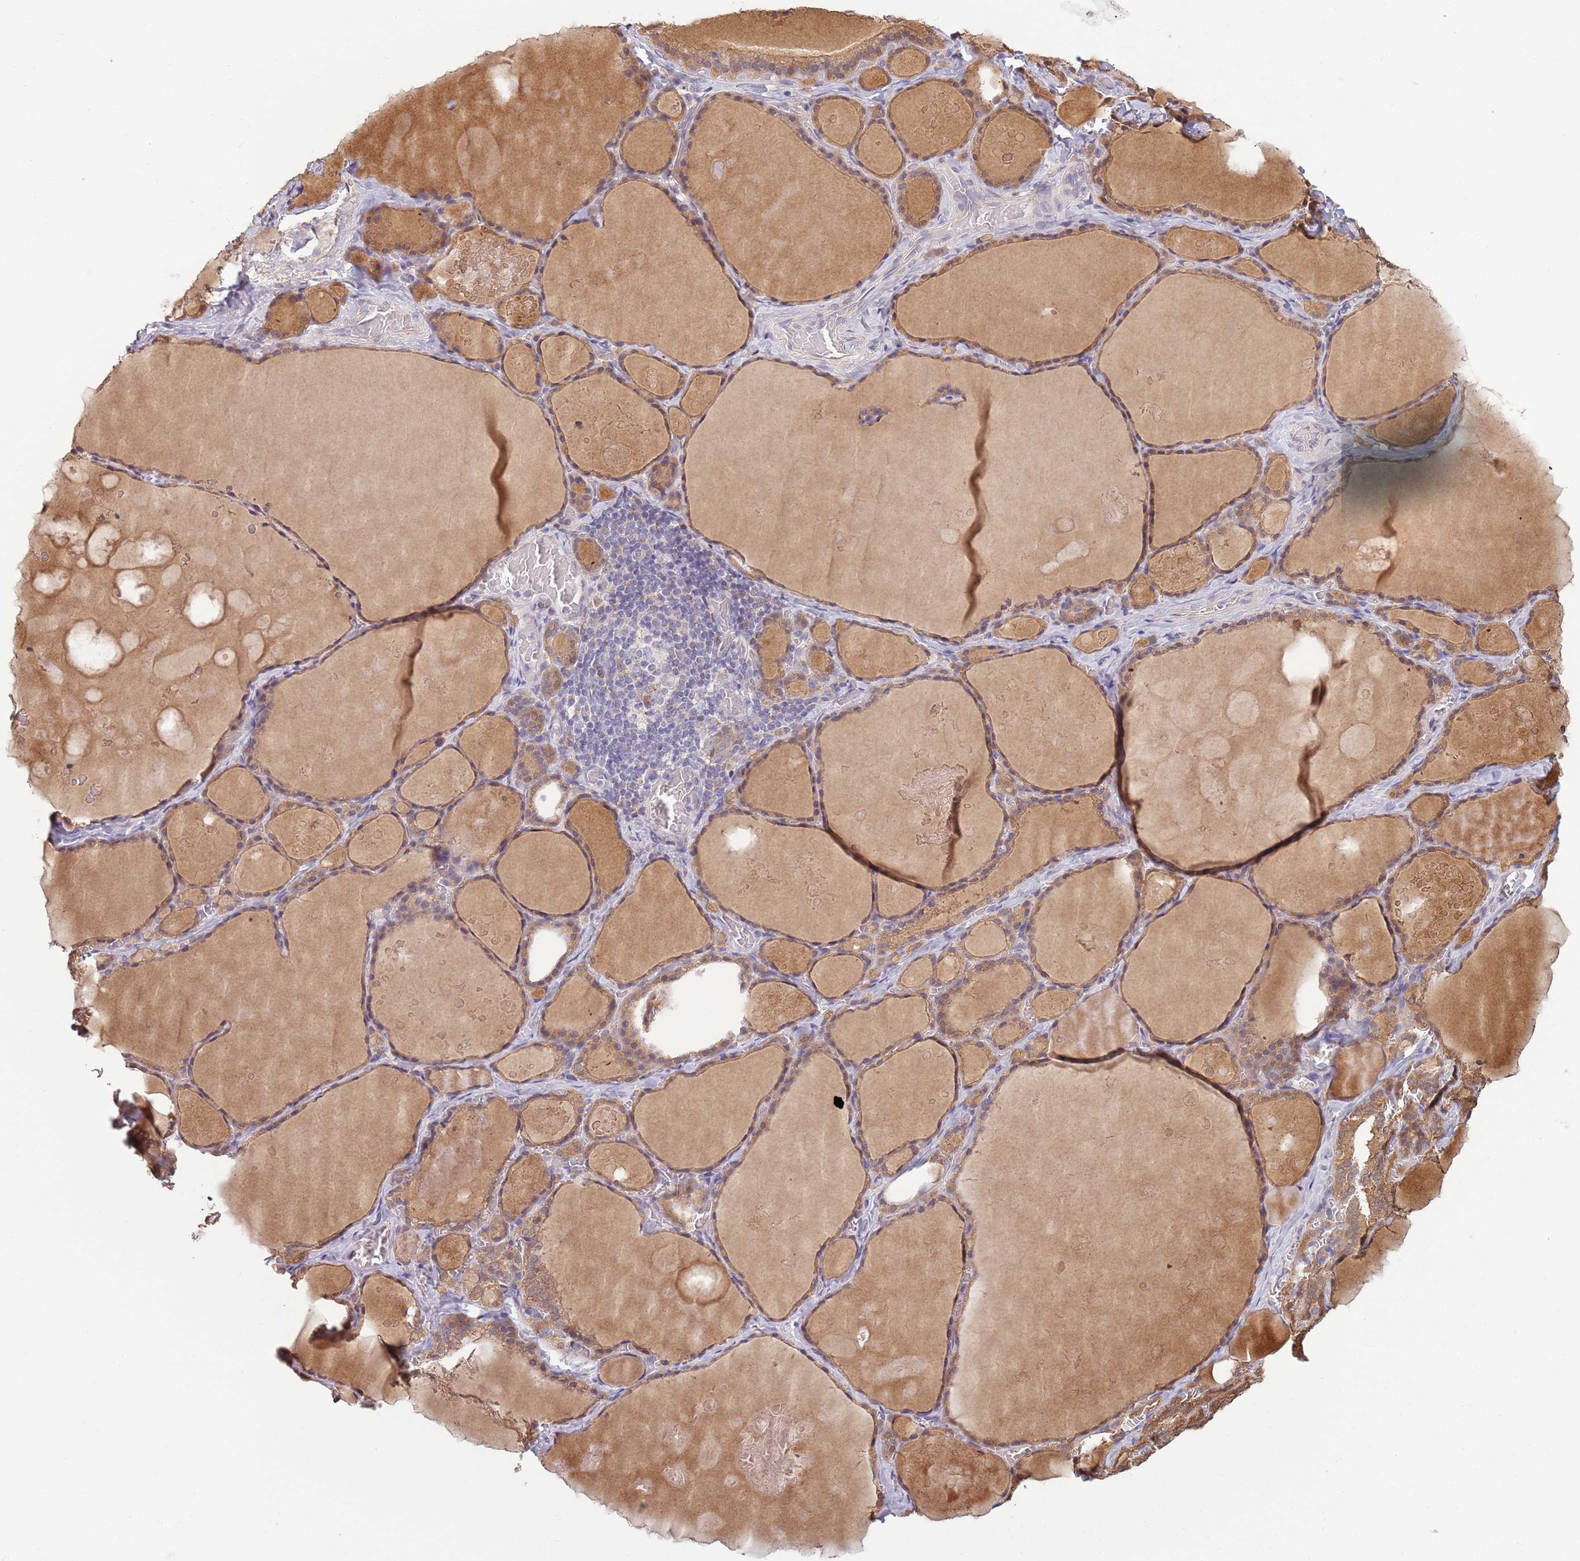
{"staining": {"intensity": "moderate", "quantity": "25%-75%", "location": "cytoplasmic/membranous"}, "tissue": "thyroid gland", "cell_type": "Glandular cells", "image_type": "normal", "snomed": [{"axis": "morphology", "description": "Normal tissue, NOS"}, {"axis": "topography", "description": "Thyroid gland"}], "caption": "A brown stain shows moderate cytoplasmic/membranous positivity of a protein in glandular cells of unremarkable human thyroid gland. The protein is stained brown, and the nuclei are stained in blue (DAB (3,3'-diaminobenzidine) IHC with brightfield microscopy, high magnification).", "gene": "COQ5", "patient": {"sex": "male", "age": 56}}